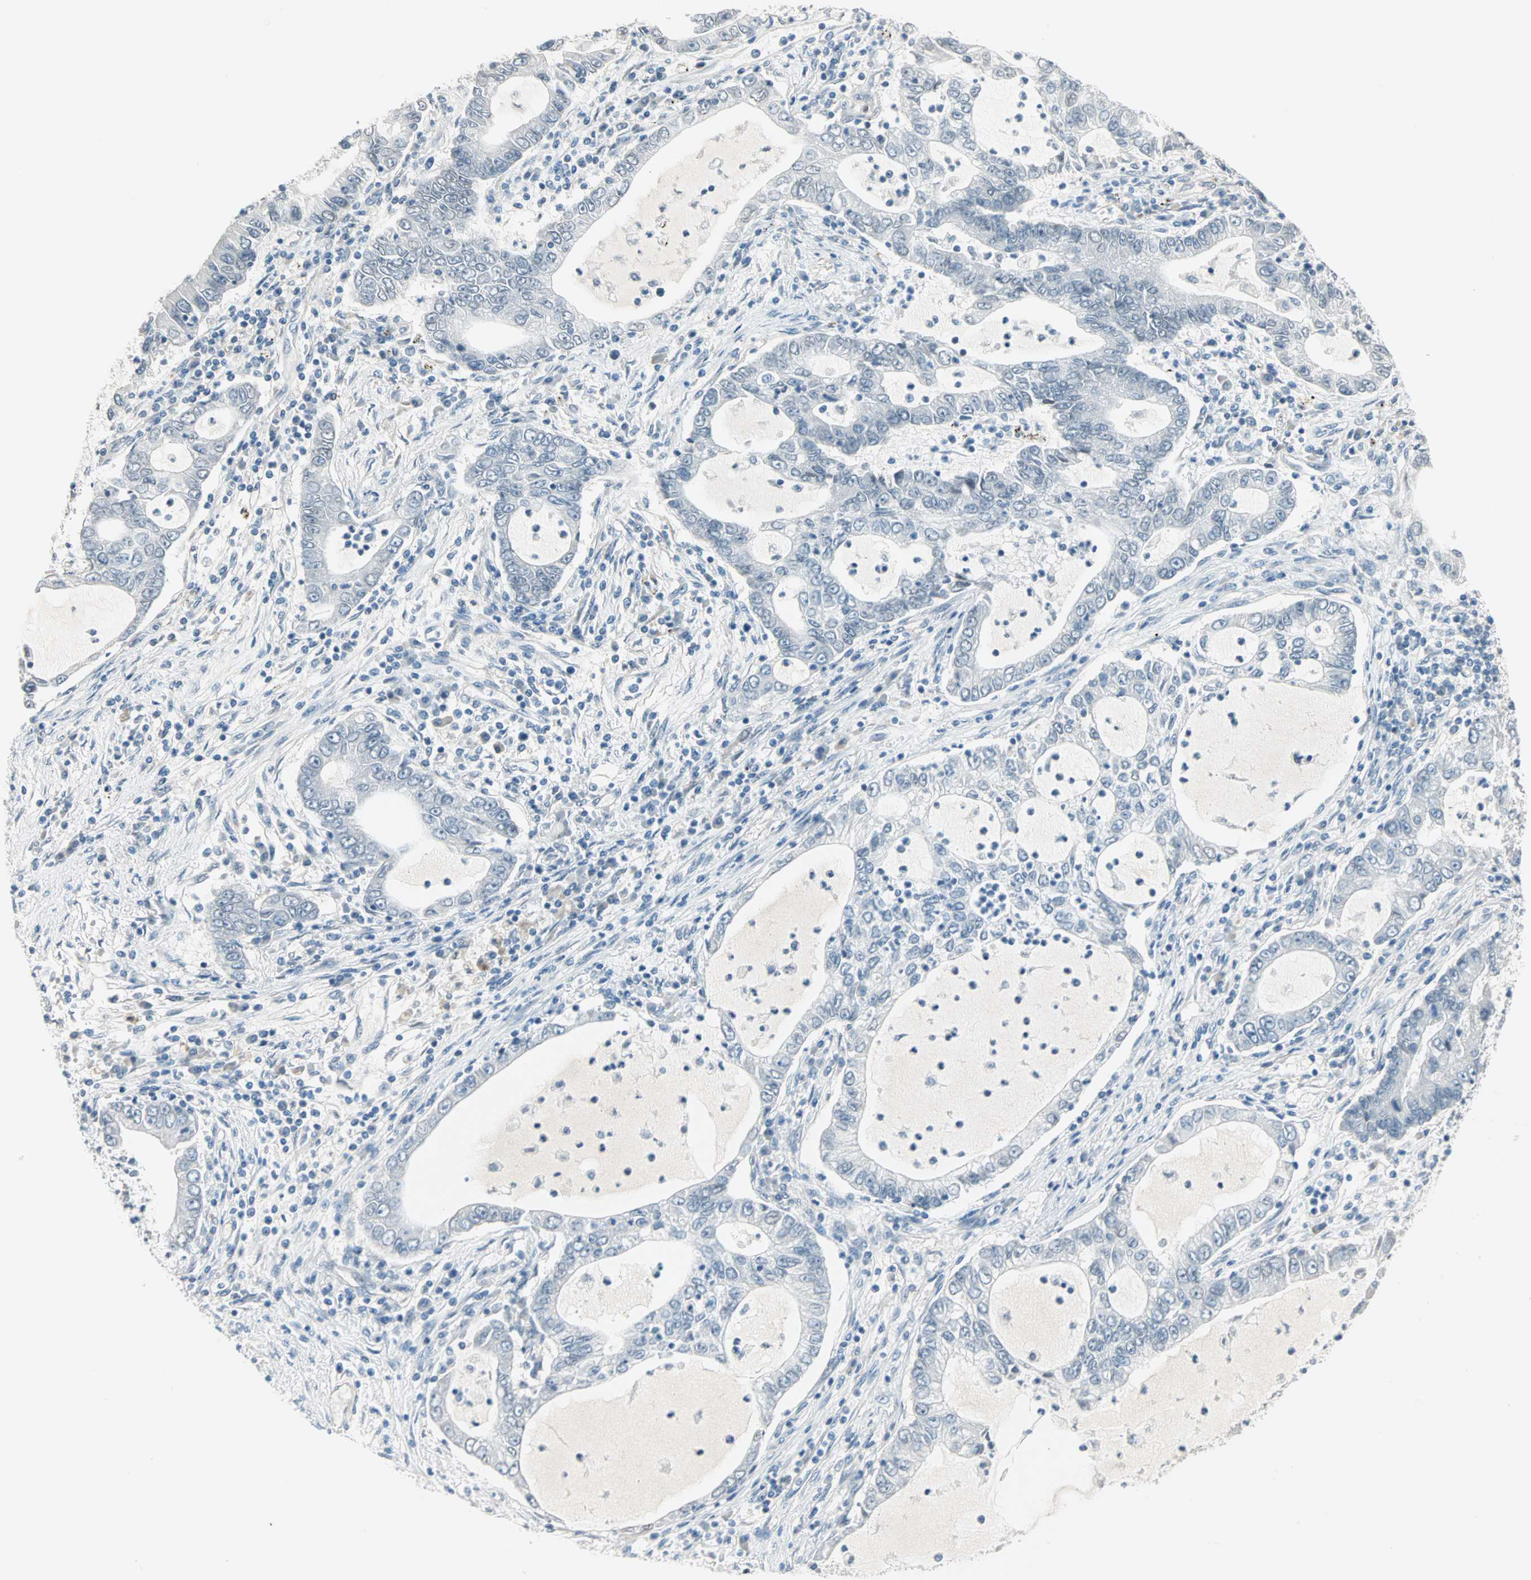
{"staining": {"intensity": "negative", "quantity": "none", "location": "none"}, "tissue": "lung cancer", "cell_type": "Tumor cells", "image_type": "cancer", "snomed": [{"axis": "morphology", "description": "Adenocarcinoma, NOS"}, {"axis": "topography", "description": "Lung"}], "caption": "This is an immunohistochemistry (IHC) image of human adenocarcinoma (lung). There is no positivity in tumor cells.", "gene": "BCAN", "patient": {"sex": "female", "age": 51}}